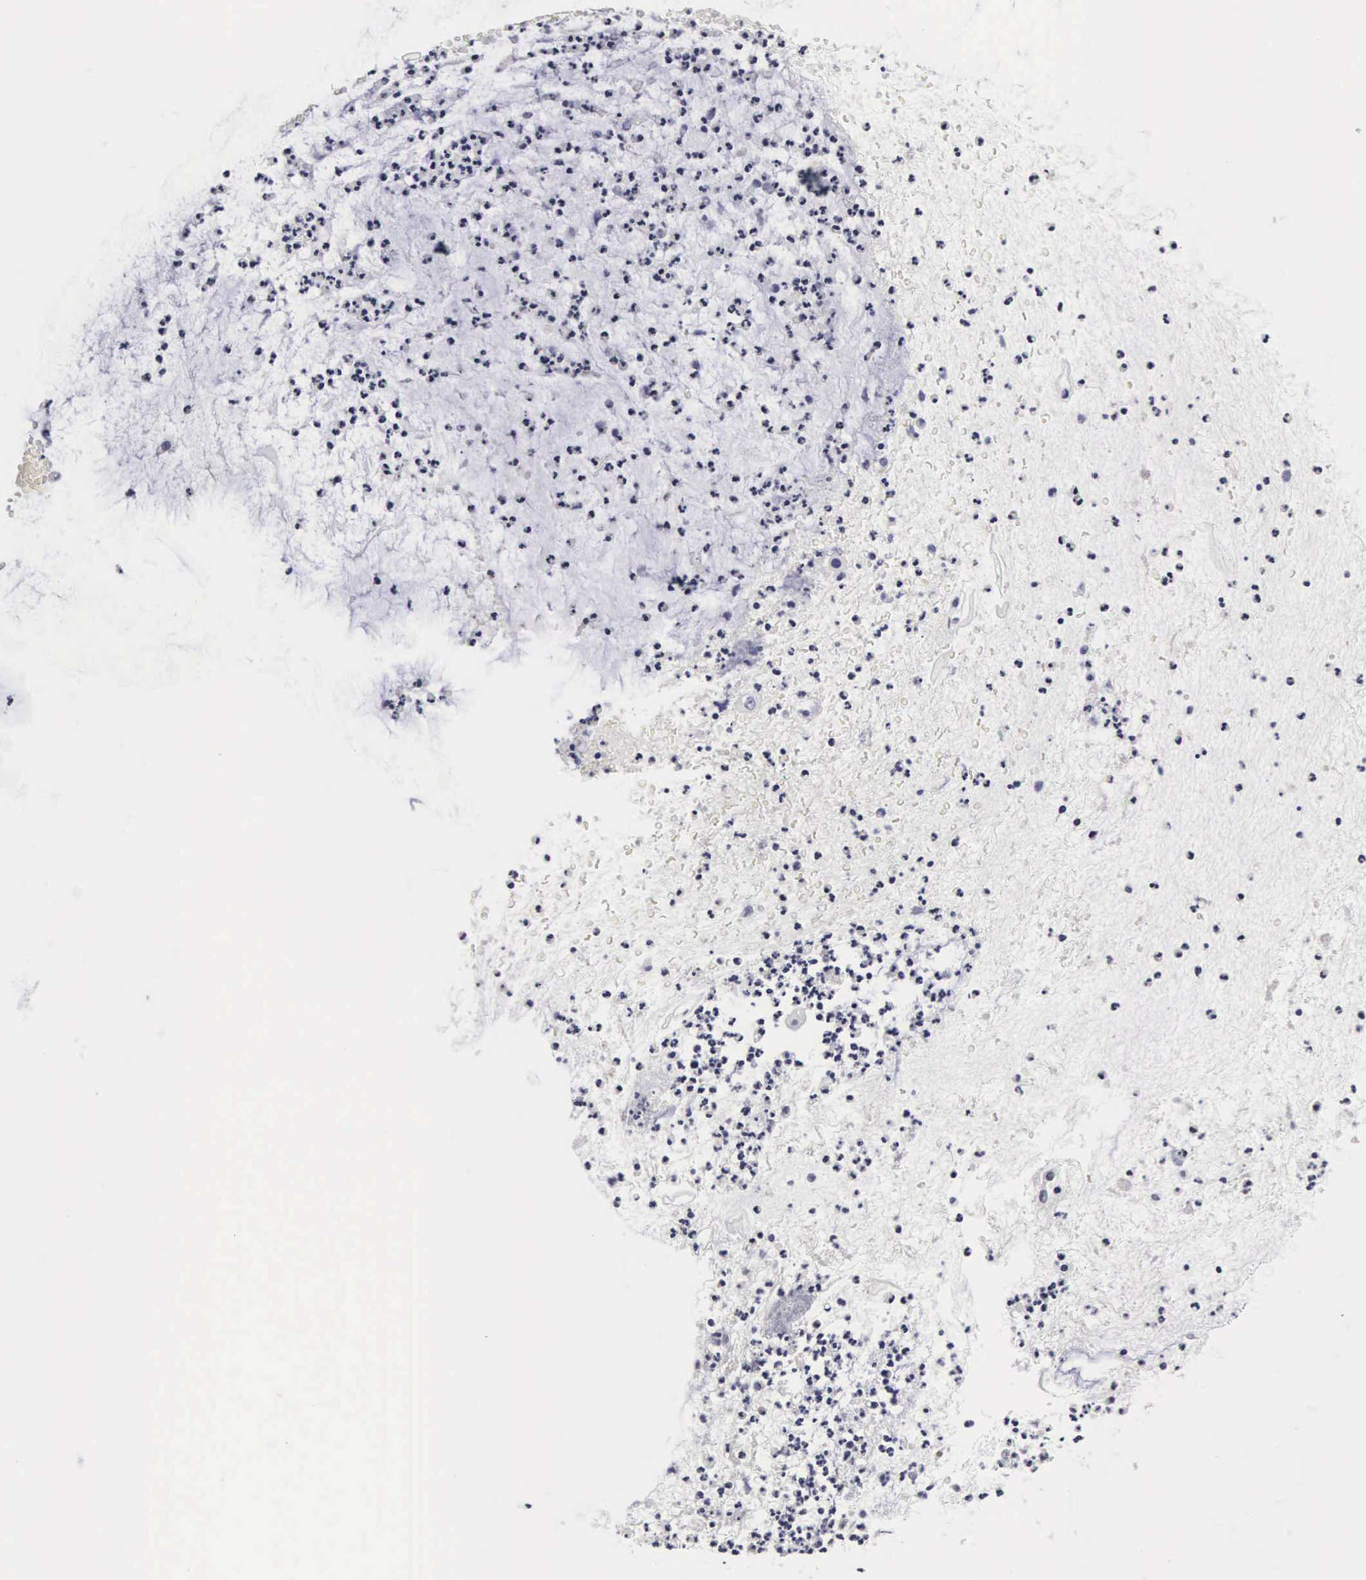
{"staining": {"intensity": "negative", "quantity": "none", "location": "none"}, "tissue": "cervical cancer", "cell_type": "Tumor cells", "image_type": "cancer", "snomed": [{"axis": "morphology", "description": "Adenocarcinoma, NOS"}, {"axis": "topography", "description": "Cervix"}], "caption": "A micrograph of adenocarcinoma (cervical) stained for a protein reveals no brown staining in tumor cells.", "gene": "RNASE6", "patient": {"sex": "female", "age": 41}}